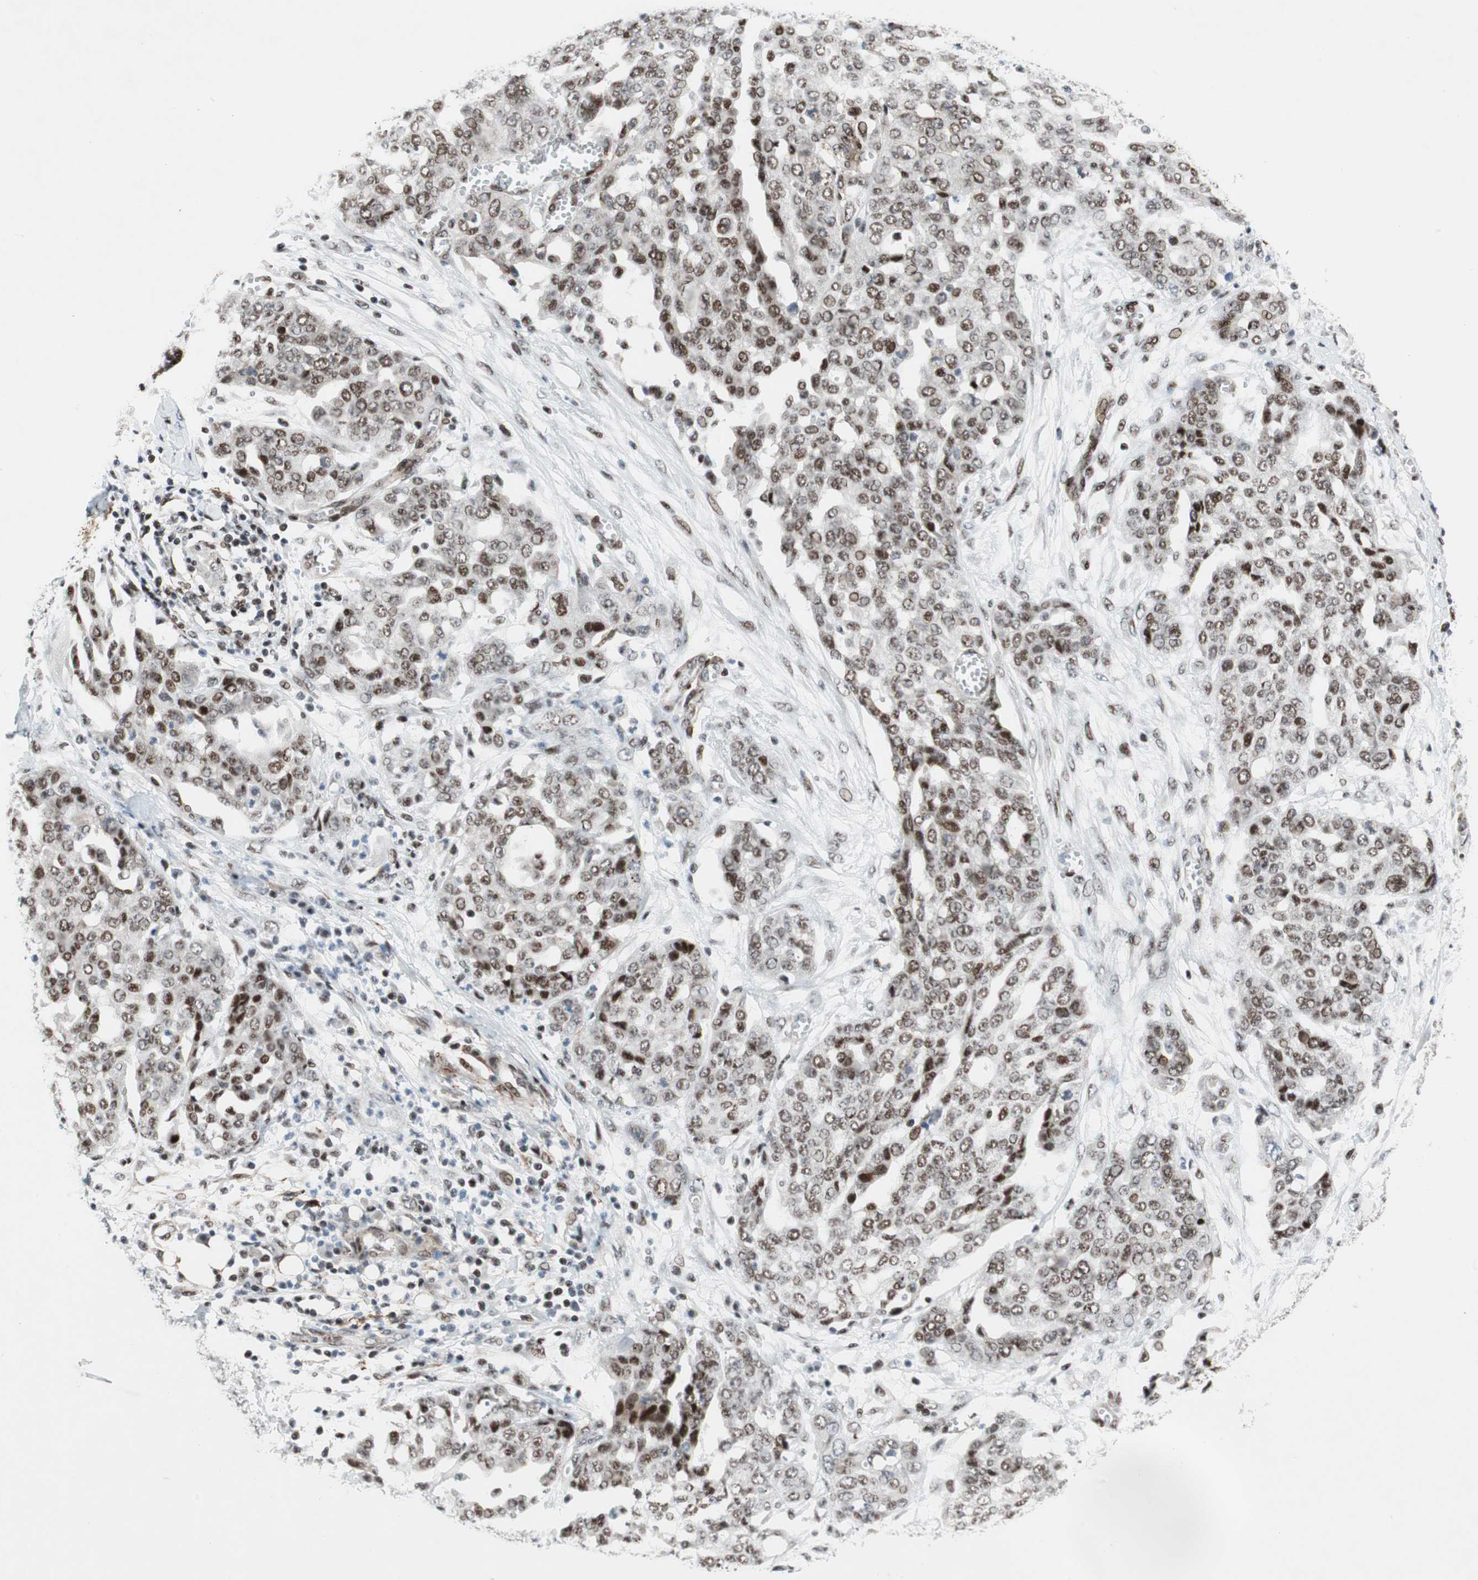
{"staining": {"intensity": "strong", "quantity": "25%-75%", "location": "nuclear"}, "tissue": "ovarian cancer", "cell_type": "Tumor cells", "image_type": "cancer", "snomed": [{"axis": "morphology", "description": "Cystadenocarcinoma, serous, NOS"}, {"axis": "topography", "description": "Soft tissue"}, {"axis": "topography", "description": "Ovary"}], "caption": "Ovarian serous cystadenocarcinoma stained with IHC exhibits strong nuclear staining in about 25%-75% of tumor cells. The staining is performed using DAB brown chromogen to label protein expression. The nuclei are counter-stained blue using hematoxylin.", "gene": "FBXO44", "patient": {"sex": "female", "age": 57}}